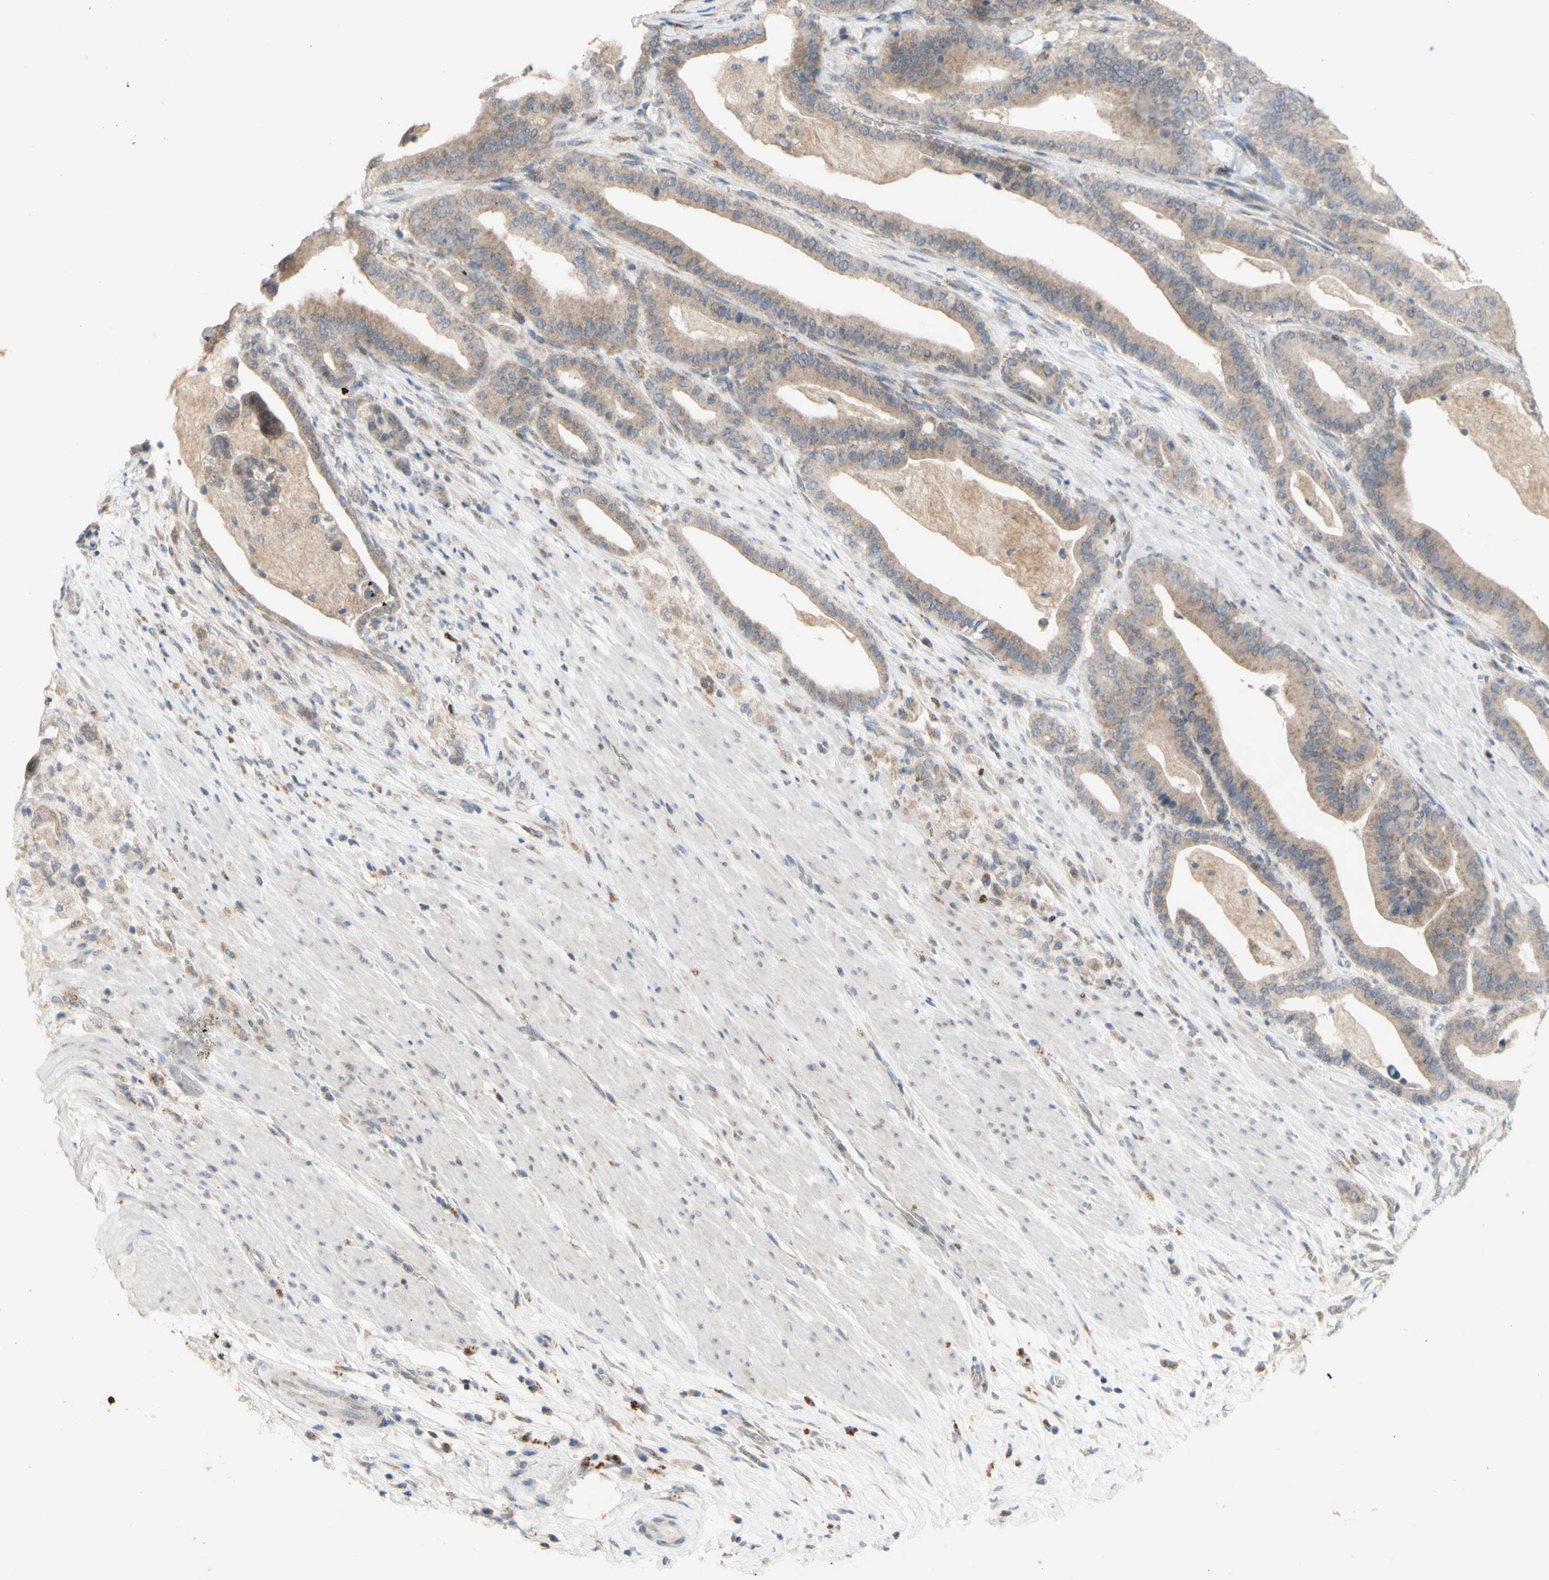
{"staining": {"intensity": "weak", "quantity": ">75%", "location": "cytoplasmic/membranous"}, "tissue": "pancreatic cancer", "cell_type": "Tumor cells", "image_type": "cancer", "snomed": [{"axis": "morphology", "description": "Adenocarcinoma, NOS"}, {"axis": "topography", "description": "Pancreas"}], "caption": "A micrograph showing weak cytoplasmic/membranous positivity in about >75% of tumor cells in pancreatic cancer (adenocarcinoma), as visualized by brown immunohistochemical staining.", "gene": "NLRP1", "patient": {"sex": "male", "age": 63}}